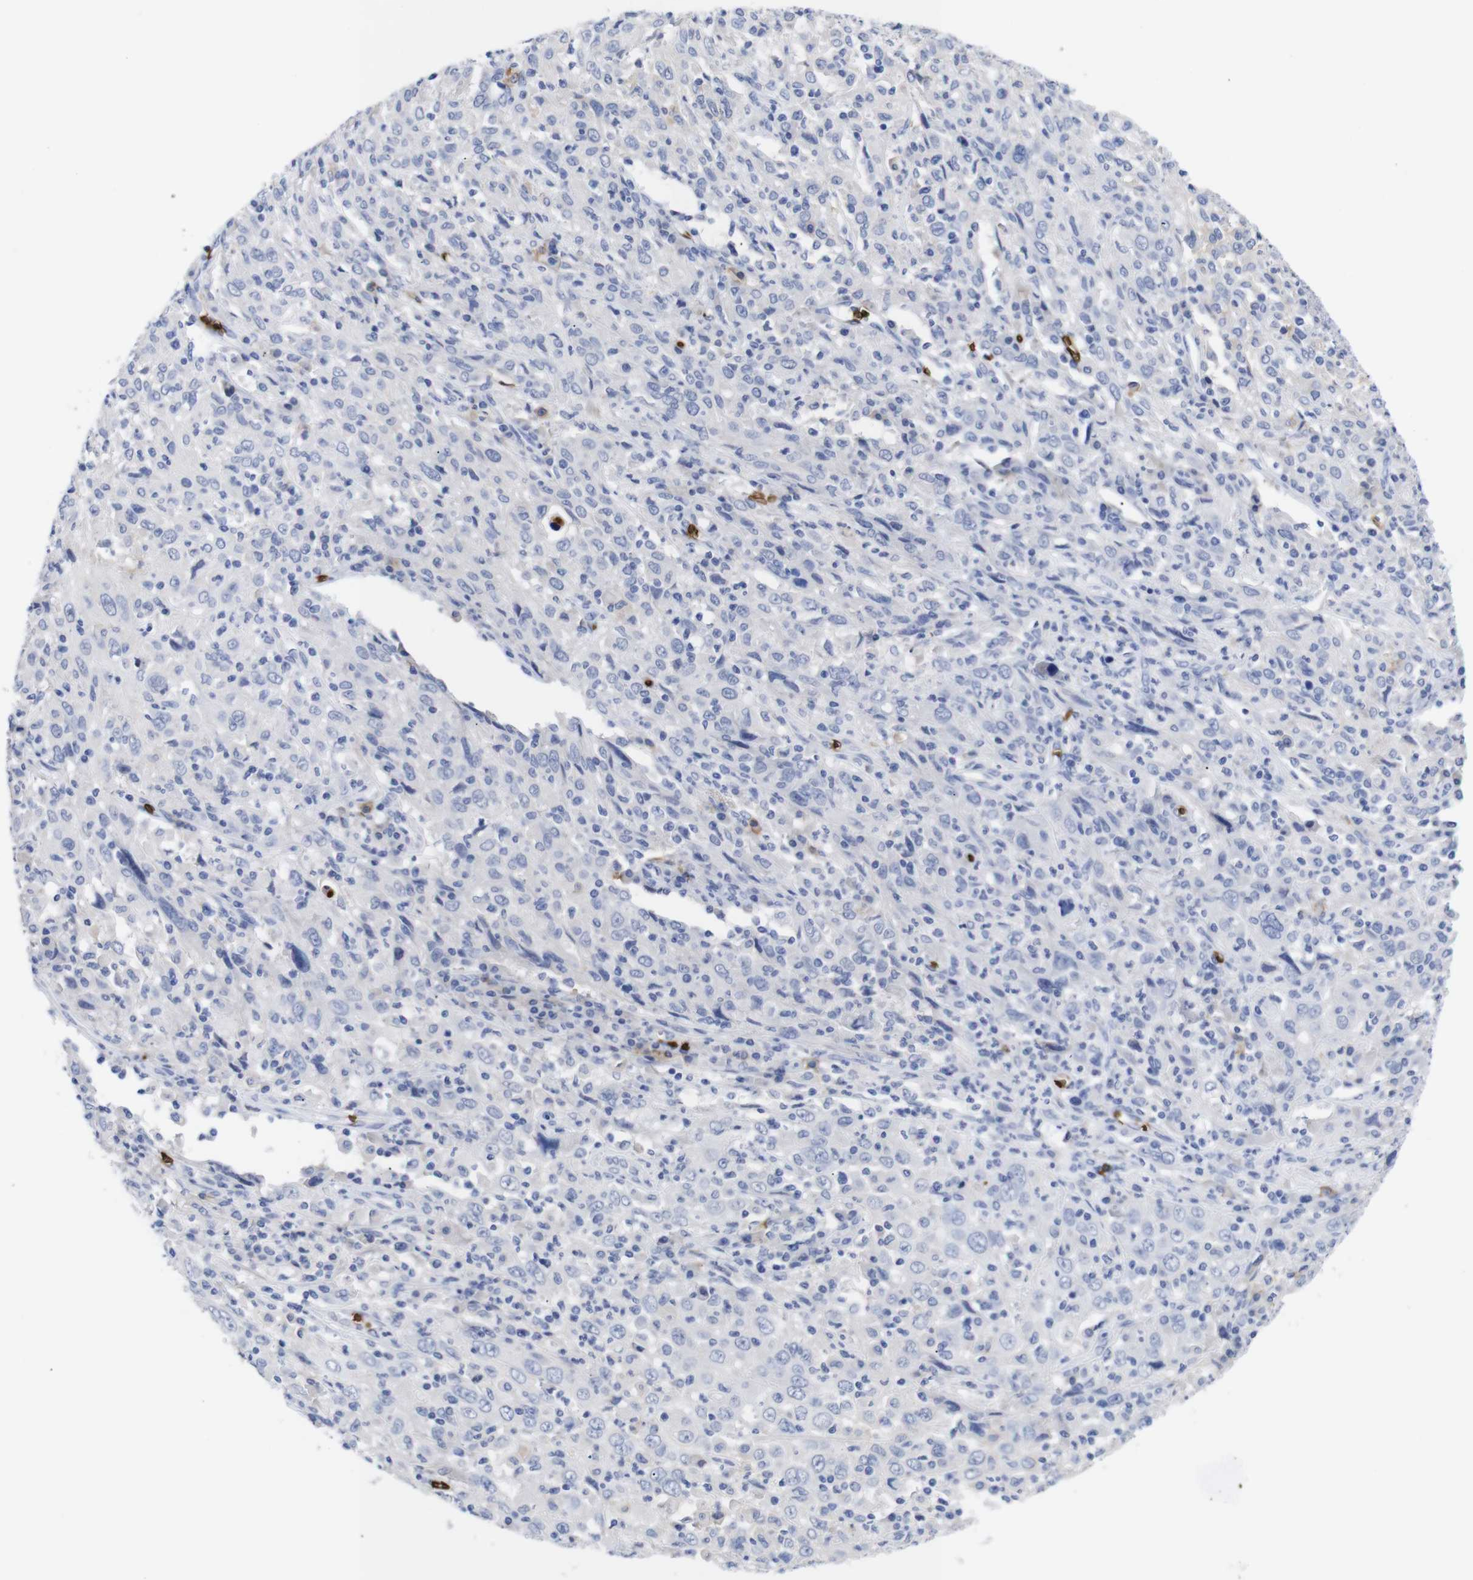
{"staining": {"intensity": "negative", "quantity": "none", "location": "none"}, "tissue": "cervical cancer", "cell_type": "Tumor cells", "image_type": "cancer", "snomed": [{"axis": "morphology", "description": "Squamous cell carcinoma, NOS"}, {"axis": "topography", "description": "Cervix"}], "caption": "This is an immunohistochemistry image of squamous cell carcinoma (cervical). There is no positivity in tumor cells.", "gene": "S1PR2", "patient": {"sex": "female", "age": 46}}